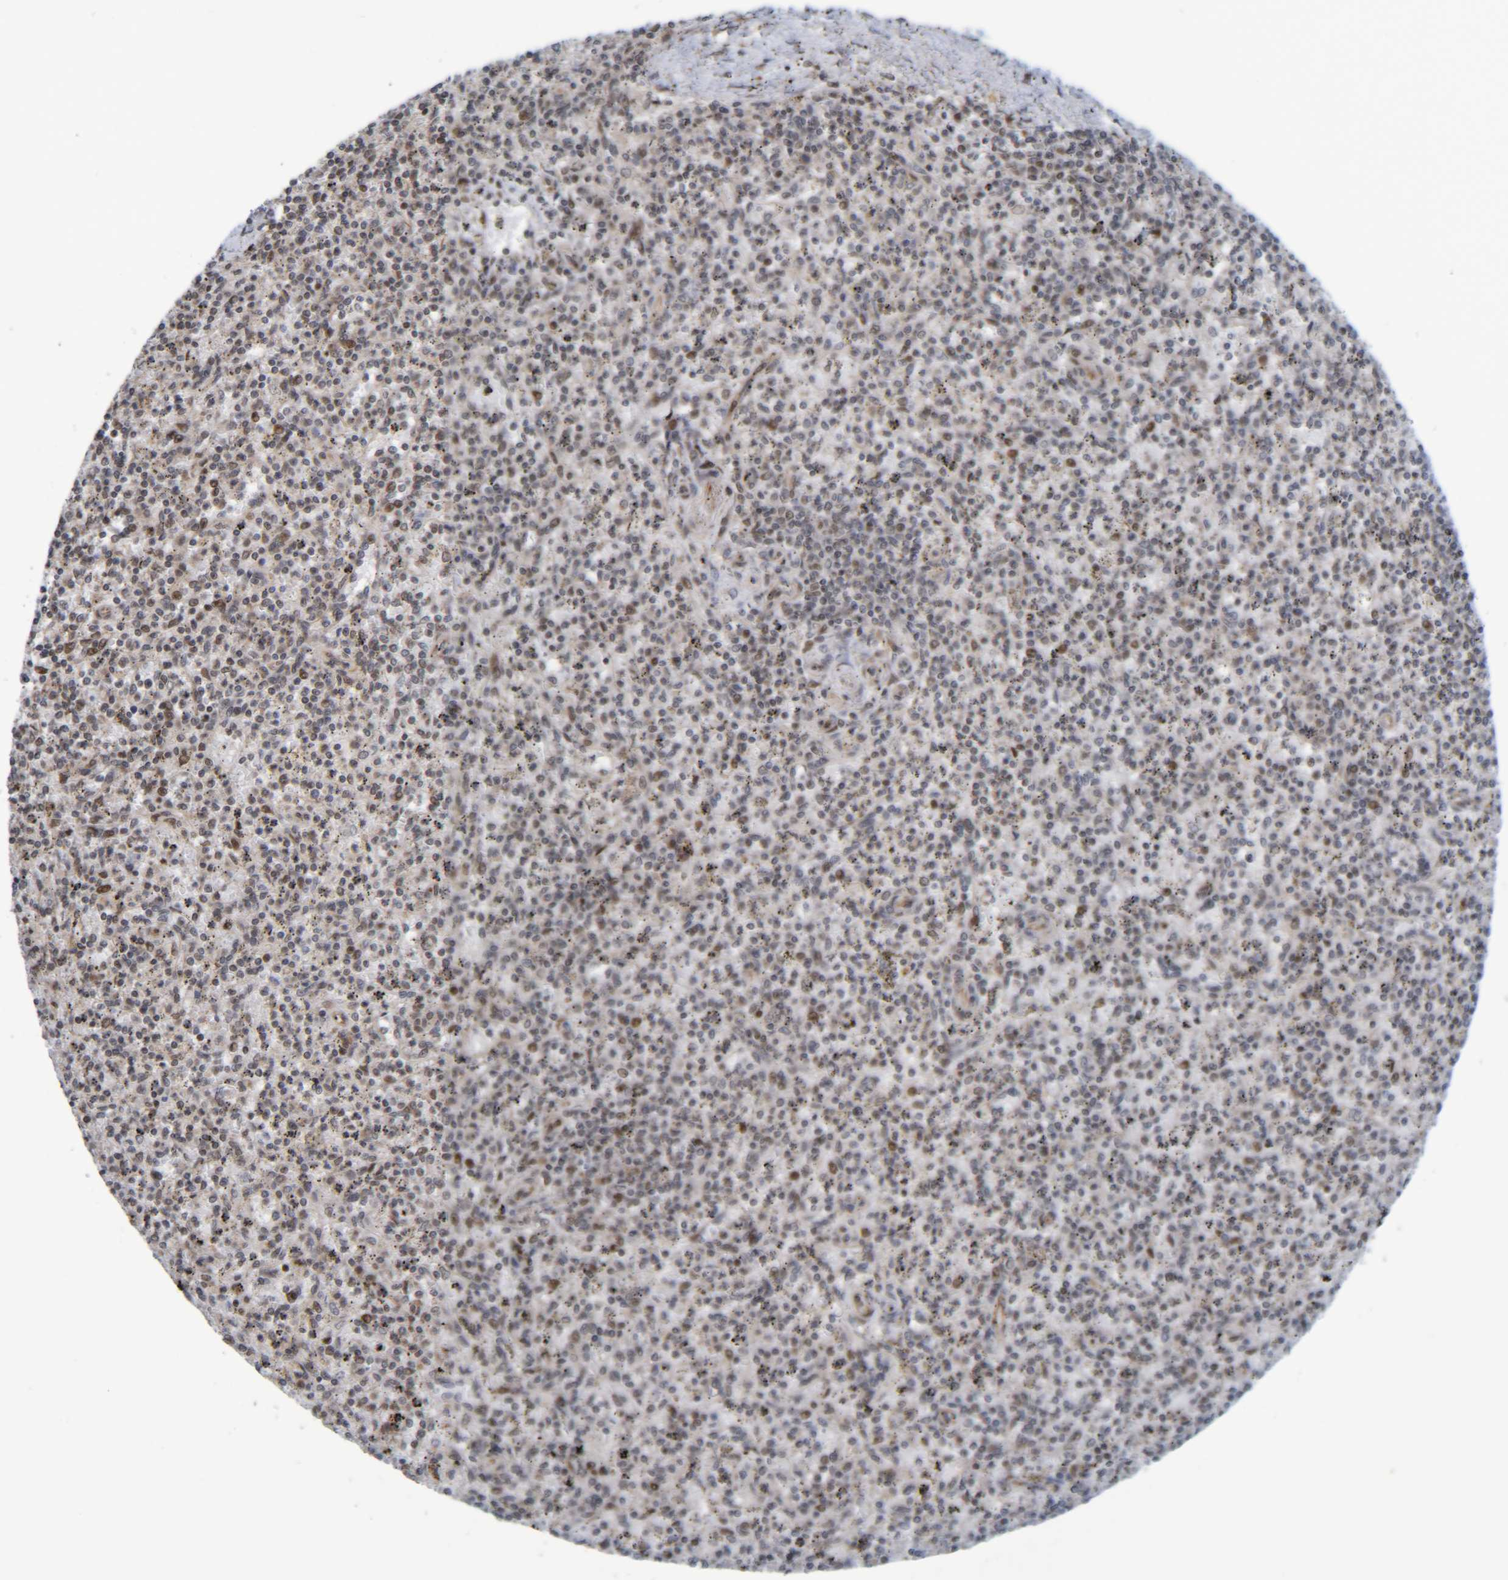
{"staining": {"intensity": "moderate", "quantity": "<25%", "location": "nuclear"}, "tissue": "spleen", "cell_type": "Cells in red pulp", "image_type": "normal", "snomed": [{"axis": "morphology", "description": "Normal tissue, NOS"}, {"axis": "topography", "description": "Spleen"}], "caption": "Immunohistochemistry staining of unremarkable spleen, which reveals low levels of moderate nuclear expression in approximately <25% of cells in red pulp indicating moderate nuclear protein positivity. The staining was performed using DAB (3,3'-diaminobenzidine) (brown) for protein detection and nuclei were counterstained in hematoxylin (blue).", "gene": "CCDC57", "patient": {"sex": "male", "age": 72}}